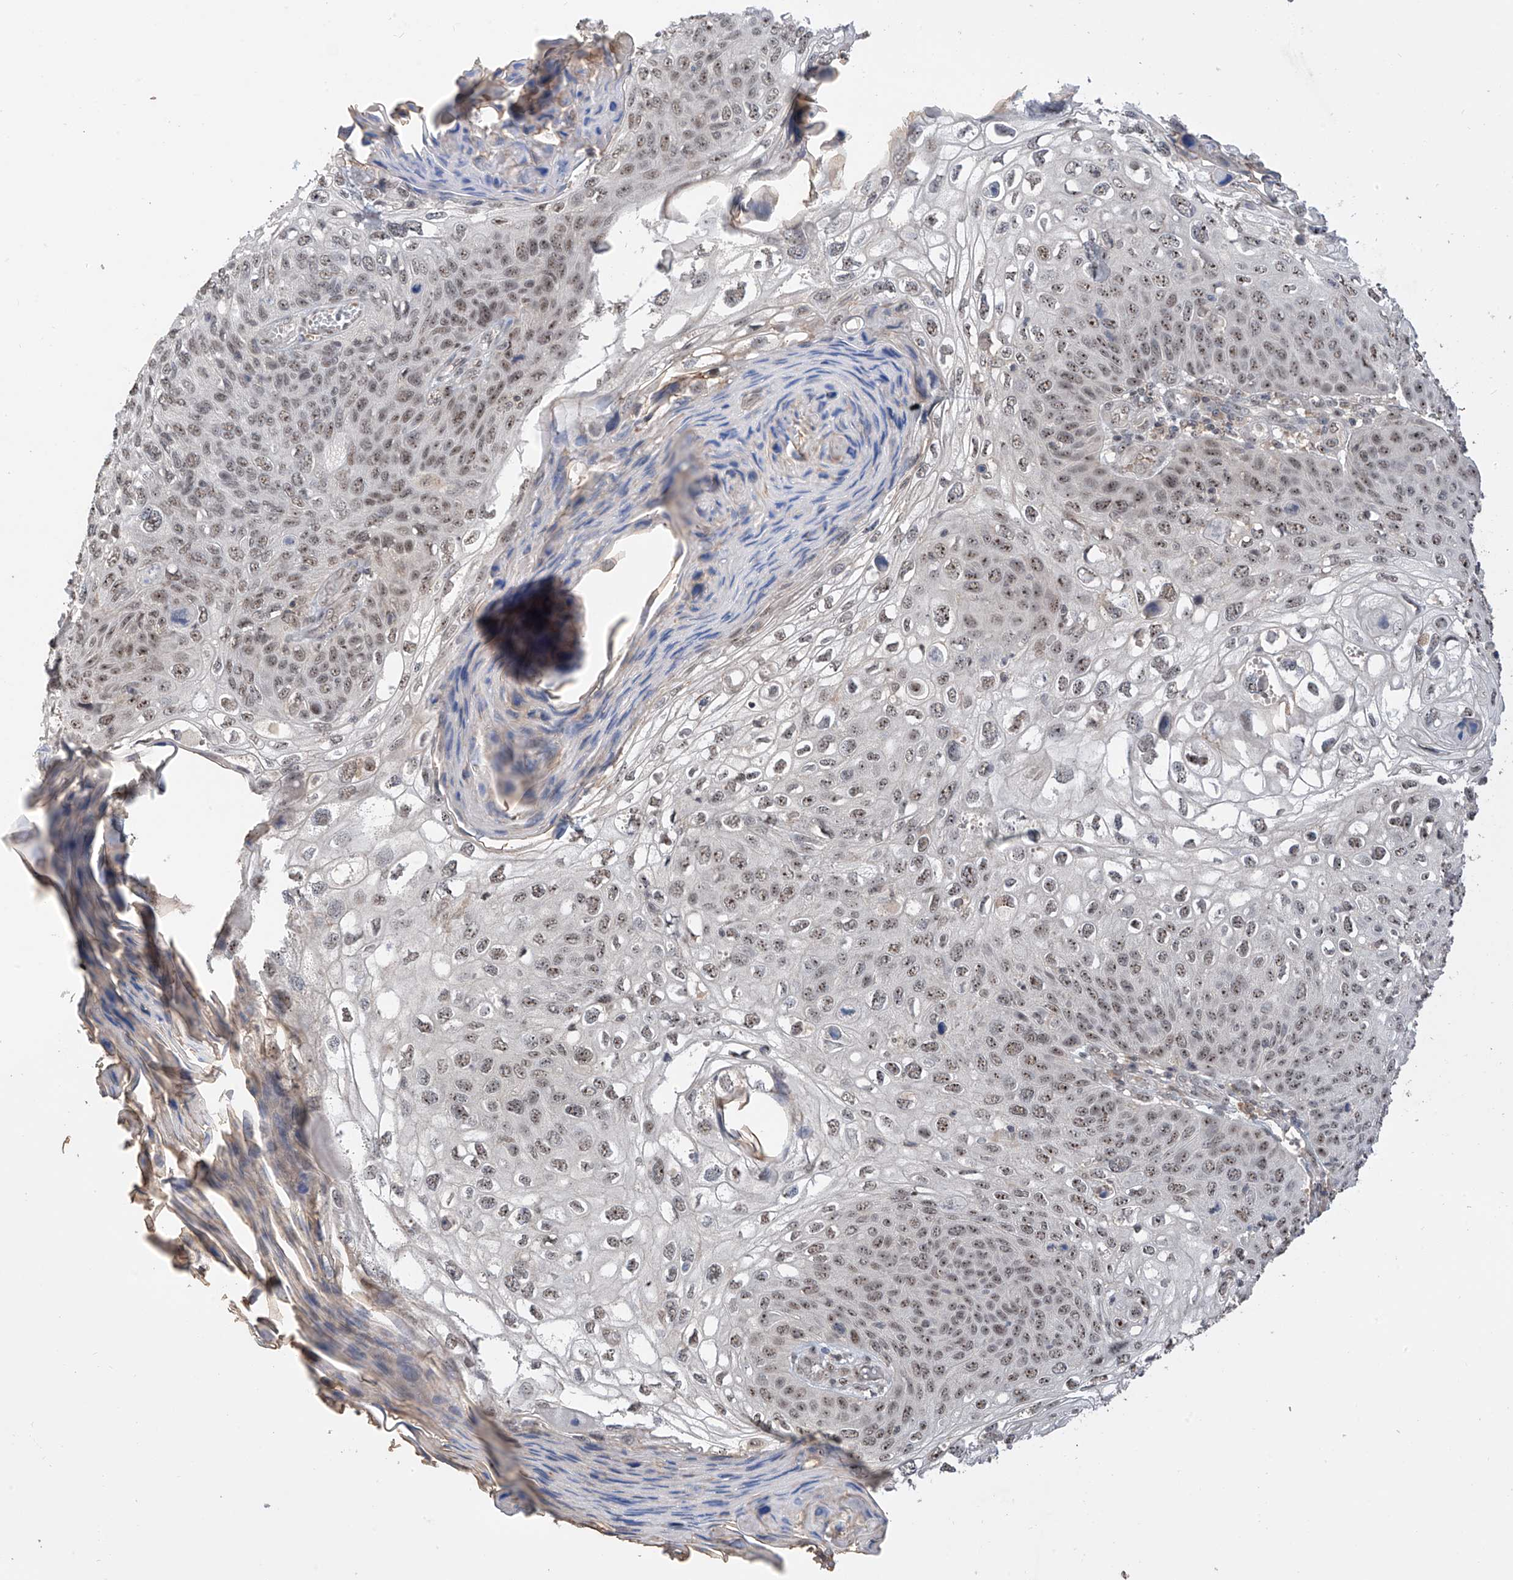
{"staining": {"intensity": "weak", "quantity": ">75%", "location": "nuclear"}, "tissue": "skin cancer", "cell_type": "Tumor cells", "image_type": "cancer", "snomed": [{"axis": "morphology", "description": "Squamous cell carcinoma, NOS"}, {"axis": "topography", "description": "Skin"}], "caption": "Brown immunohistochemical staining in human squamous cell carcinoma (skin) reveals weak nuclear expression in about >75% of tumor cells. (brown staining indicates protein expression, while blue staining denotes nuclei).", "gene": "C1orf131", "patient": {"sex": "female", "age": 90}}